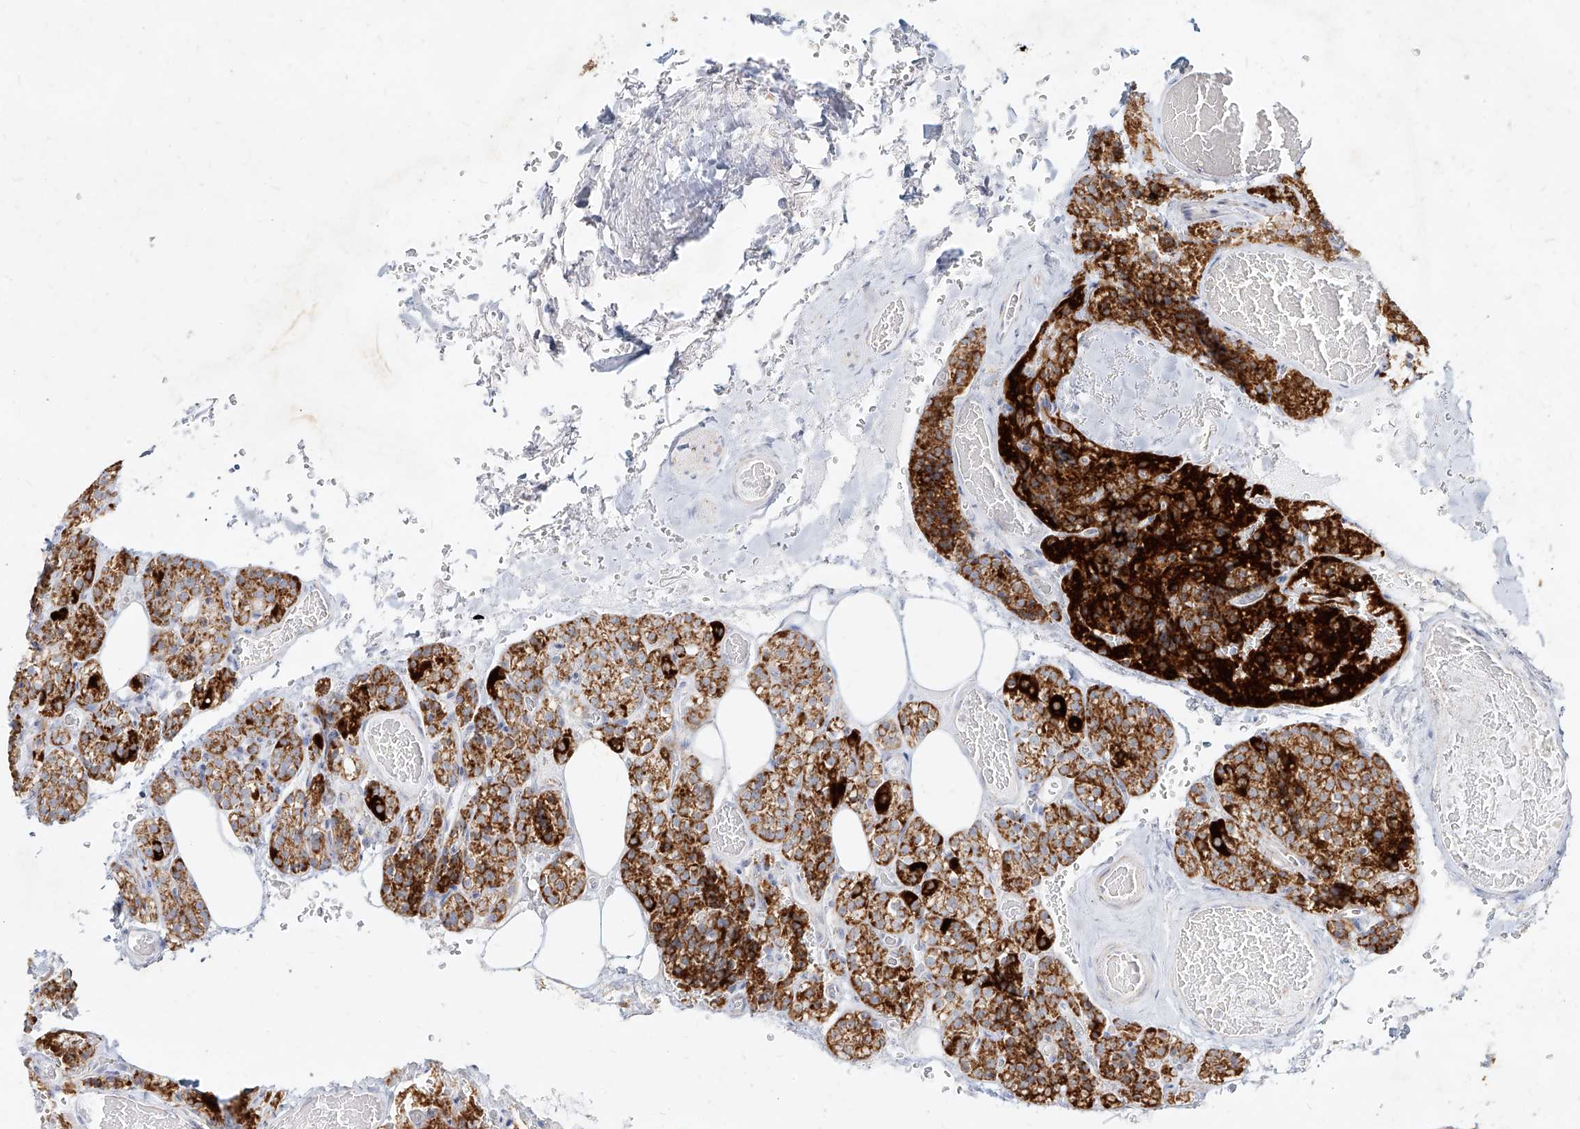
{"staining": {"intensity": "strong", "quantity": "25%-75%", "location": "cytoplasmic/membranous"}, "tissue": "parathyroid gland", "cell_type": "Glandular cells", "image_type": "normal", "snomed": [{"axis": "morphology", "description": "Normal tissue, NOS"}, {"axis": "topography", "description": "Parathyroid gland"}], "caption": "Immunohistochemical staining of normal human parathyroid gland displays 25%-75% levels of strong cytoplasmic/membranous protein expression in about 25%-75% of glandular cells. (brown staining indicates protein expression, while blue staining denotes nuclei).", "gene": "MTX2", "patient": {"sex": "male", "age": 87}}